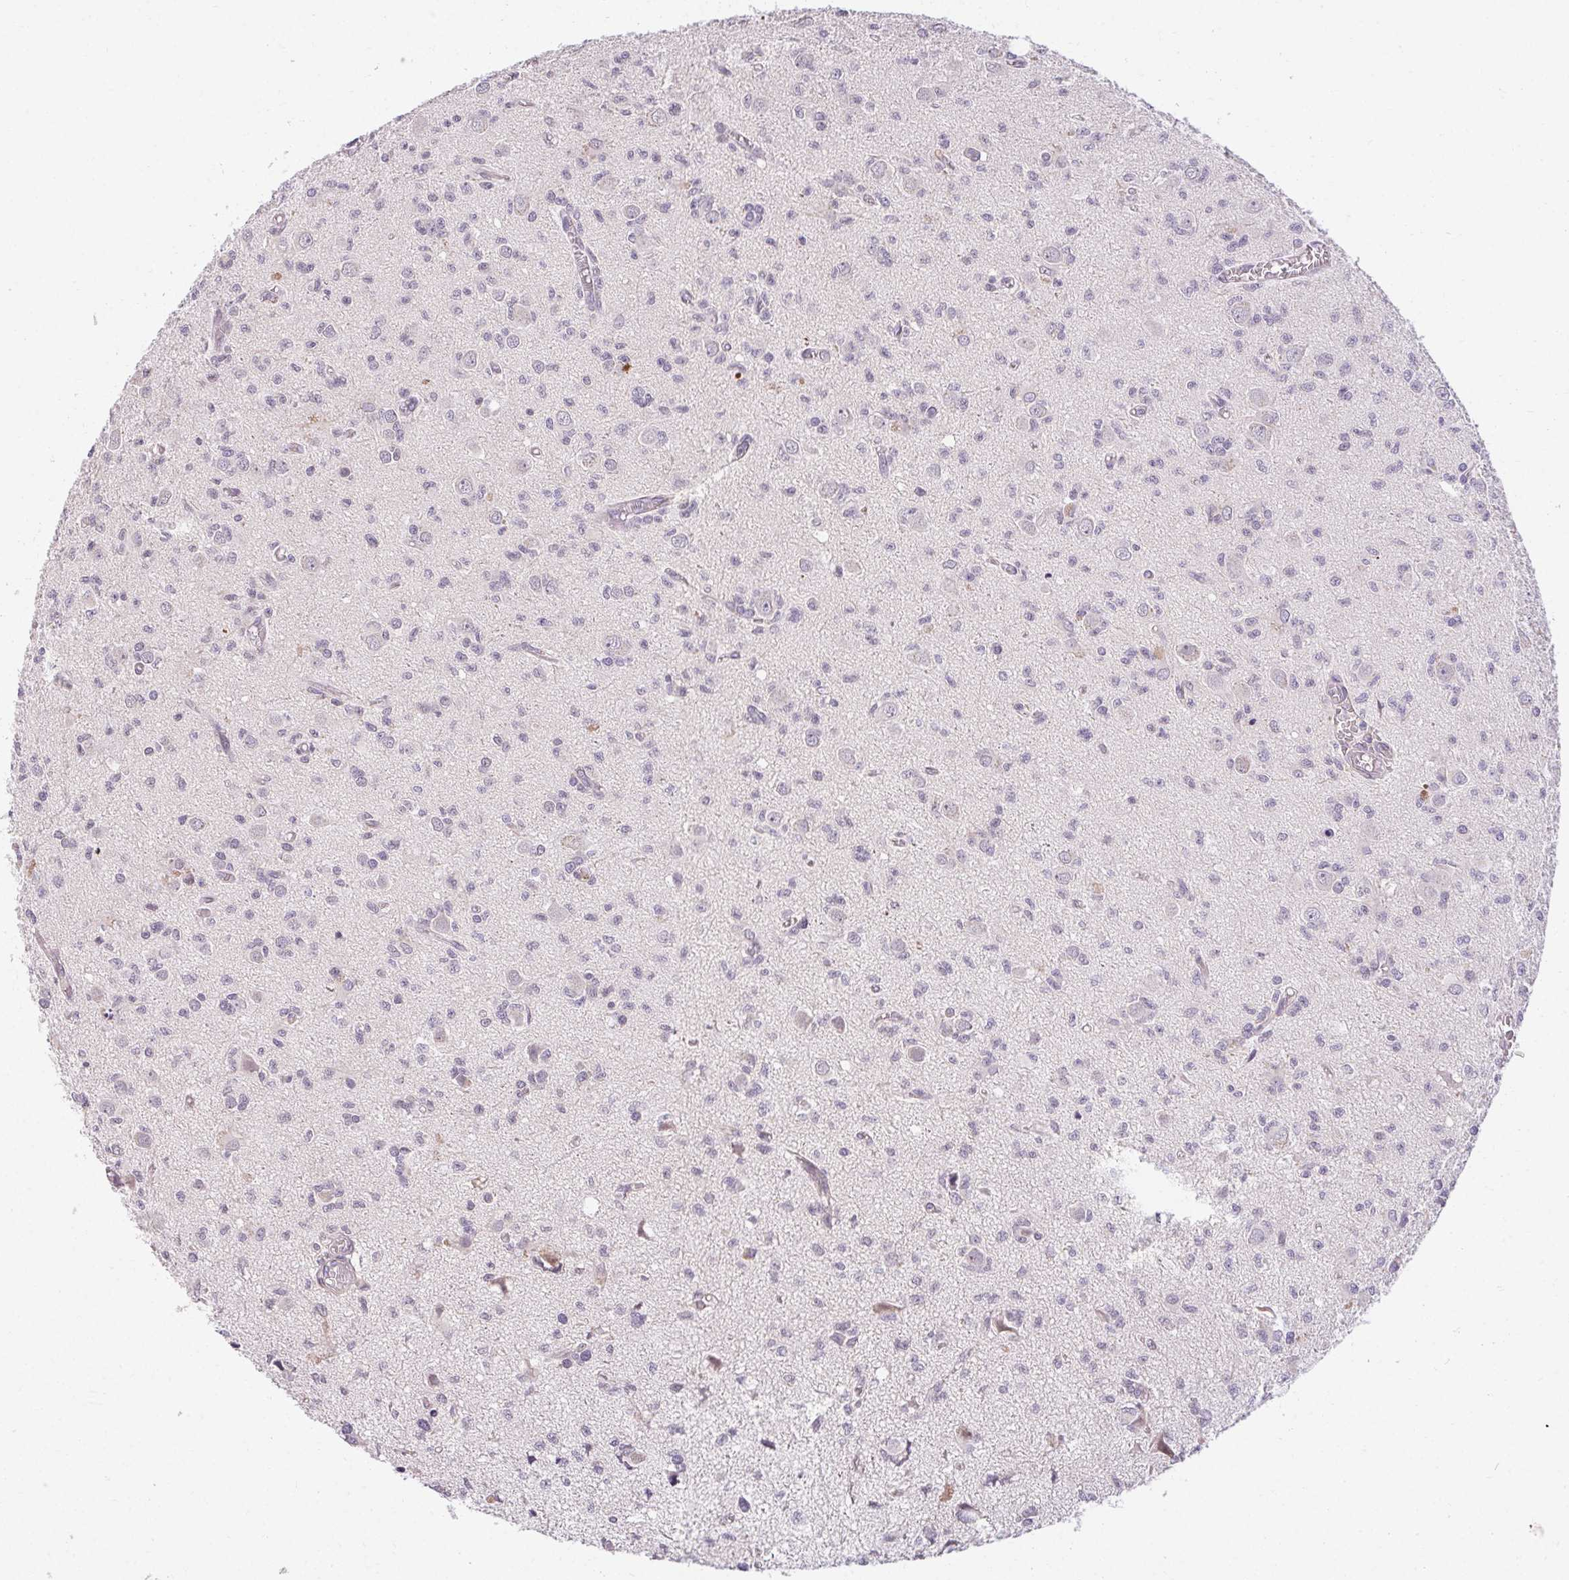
{"staining": {"intensity": "negative", "quantity": "none", "location": "none"}, "tissue": "glioma", "cell_type": "Tumor cells", "image_type": "cancer", "snomed": [{"axis": "morphology", "description": "Glioma, malignant, Low grade"}, {"axis": "topography", "description": "Brain"}], "caption": "Malignant glioma (low-grade) was stained to show a protein in brown. There is no significant staining in tumor cells.", "gene": "TMEM52B", "patient": {"sex": "male", "age": 64}}